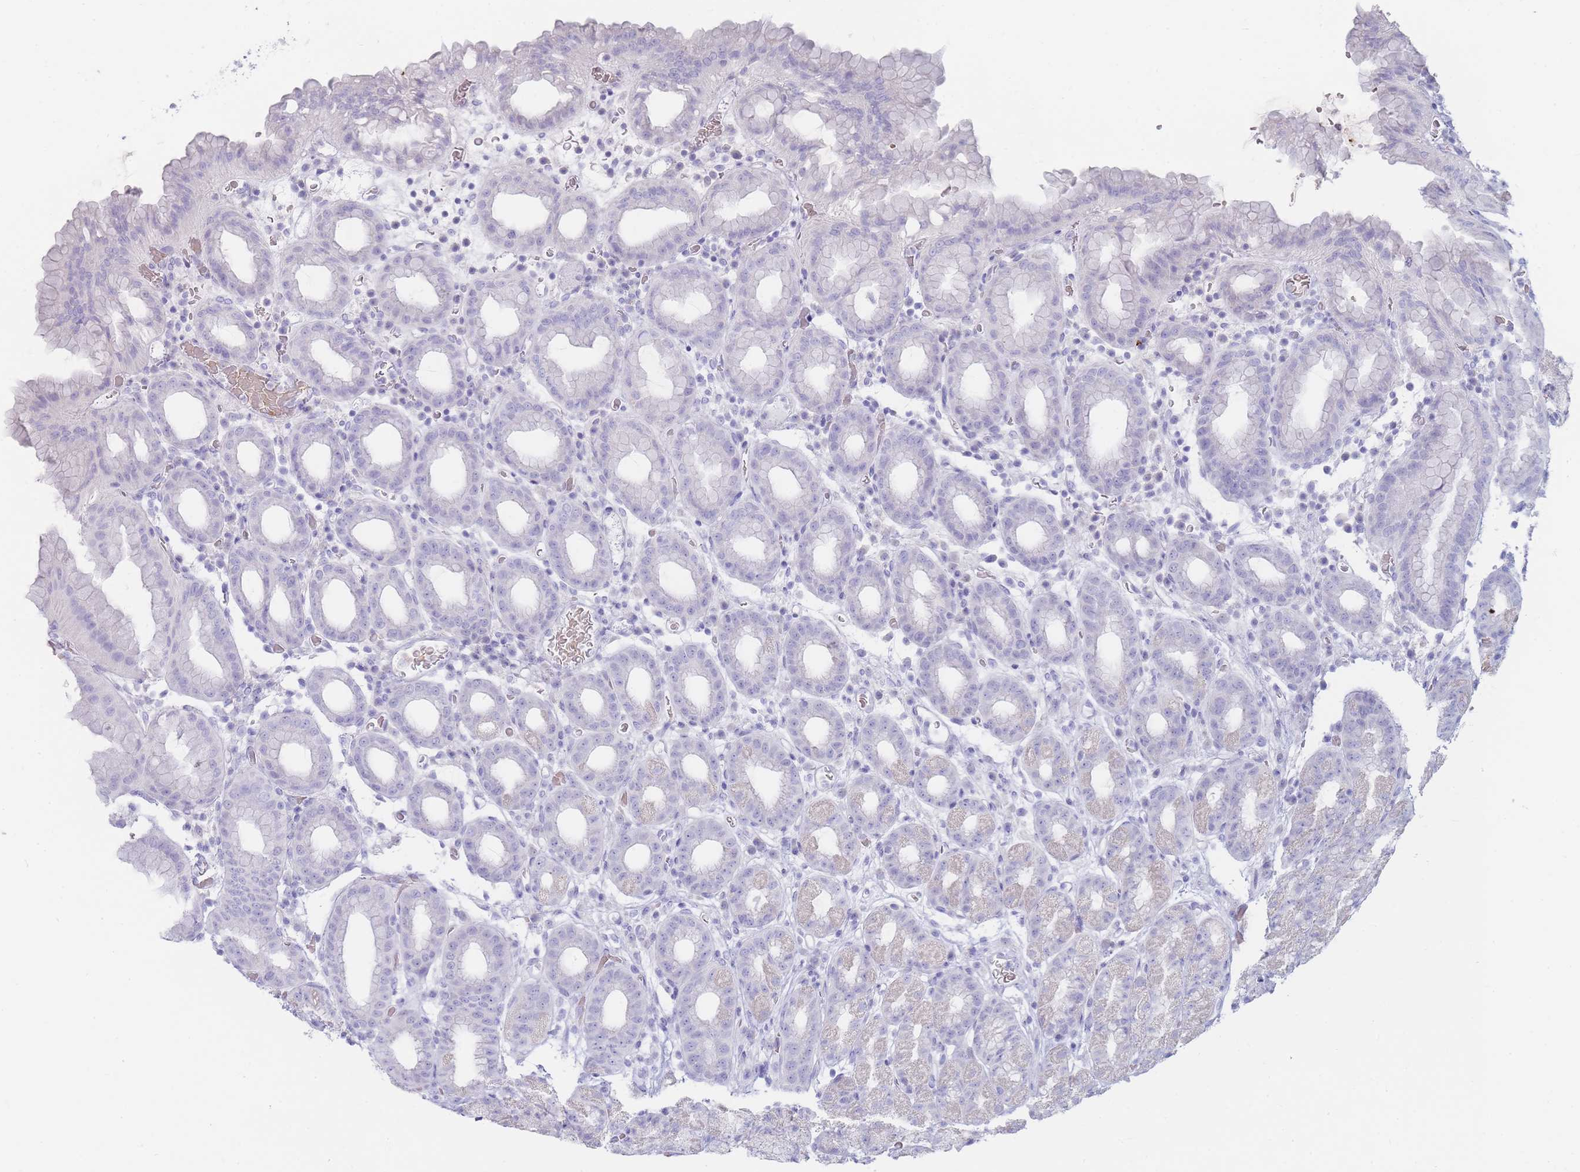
{"staining": {"intensity": "negative", "quantity": "none", "location": "none"}, "tissue": "stomach", "cell_type": "Glandular cells", "image_type": "normal", "snomed": [{"axis": "morphology", "description": "Normal tissue, NOS"}, {"axis": "topography", "description": "Stomach, upper"}, {"axis": "topography", "description": "Stomach, lower"}, {"axis": "topography", "description": "Small intestine"}], "caption": "The image demonstrates no significant positivity in glandular cells of stomach. The staining is performed using DAB (3,3'-diaminobenzidine) brown chromogen with nuclei counter-stained in using hematoxylin.", "gene": "ENSG00000284931", "patient": {"sex": "male", "age": 68}}